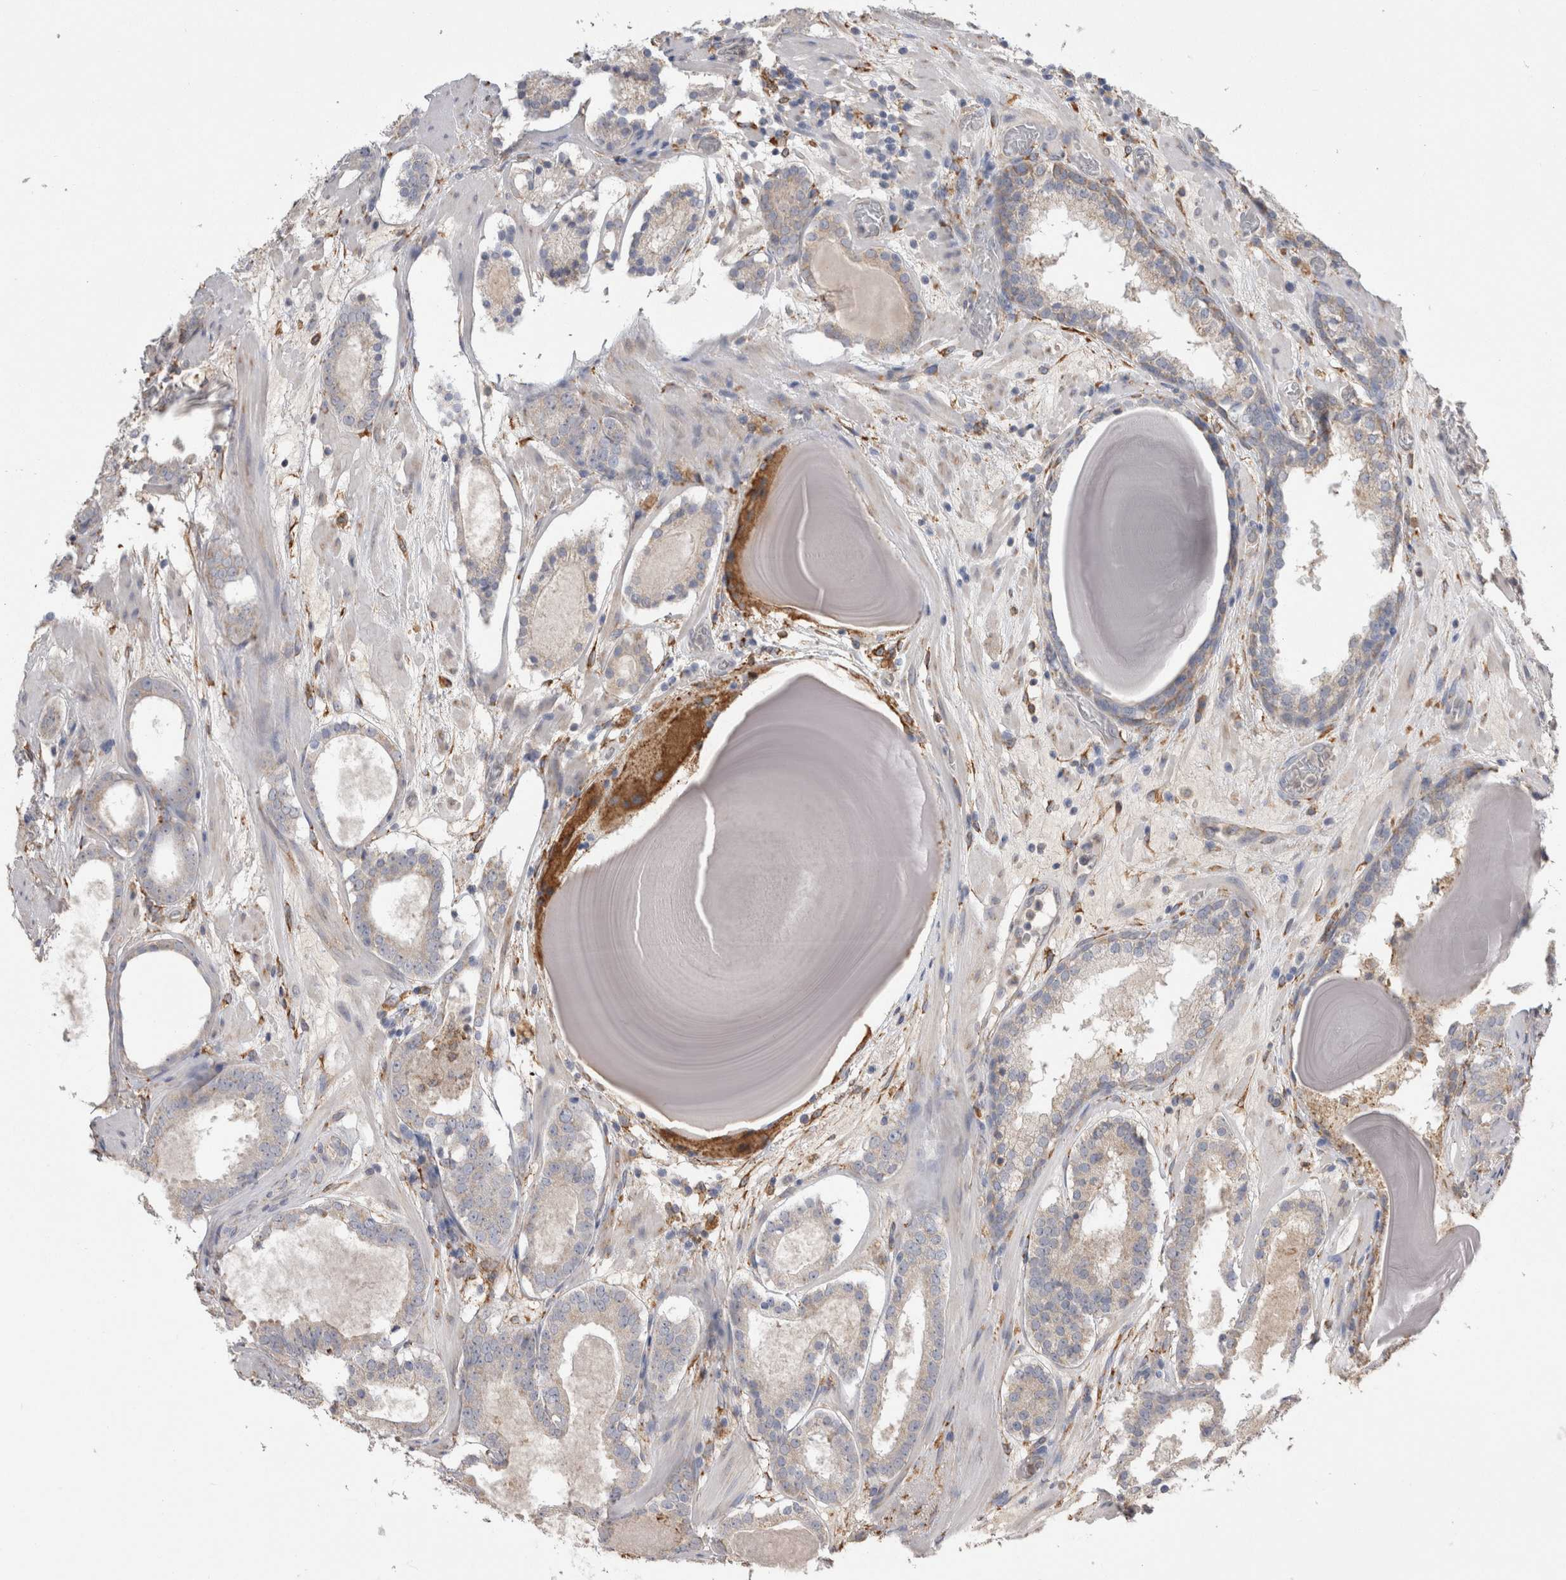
{"staining": {"intensity": "weak", "quantity": "<25%", "location": "cytoplasmic/membranous"}, "tissue": "prostate cancer", "cell_type": "Tumor cells", "image_type": "cancer", "snomed": [{"axis": "morphology", "description": "Adenocarcinoma, Low grade"}, {"axis": "topography", "description": "Prostate"}], "caption": "Immunohistochemistry (IHC) of prostate cancer demonstrates no expression in tumor cells. (DAB immunohistochemistry (IHC), high magnification).", "gene": "LRPAP1", "patient": {"sex": "male", "age": 69}}